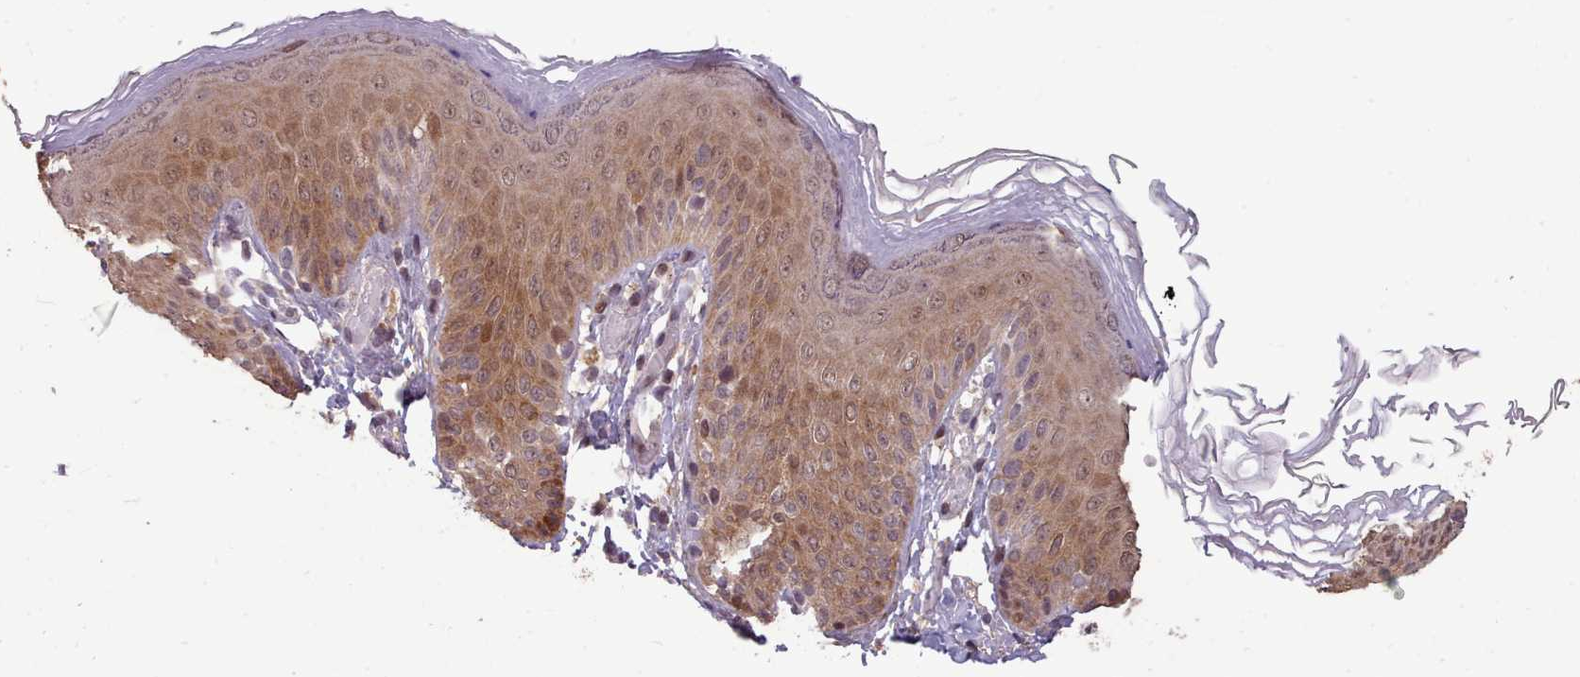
{"staining": {"intensity": "strong", "quantity": ">75%", "location": "cytoplasmic/membranous,nuclear"}, "tissue": "skin", "cell_type": "Epidermal cells", "image_type": "normal", "snomed": [{"axis": "morphology", "description": "Normal tissue, NOS"}, {"axis": "topography", "description": "Anal"}], "caption": "Immunohistochemical staining of benign skin shows strong cytoplasmic/membranous,nuclear protein staining in approximately >75% of epidermal cells. (IHC, brightfield microscopy, high magnification).", "gene": "ENSA", "patient": {"sex": "female", "age": 40}}